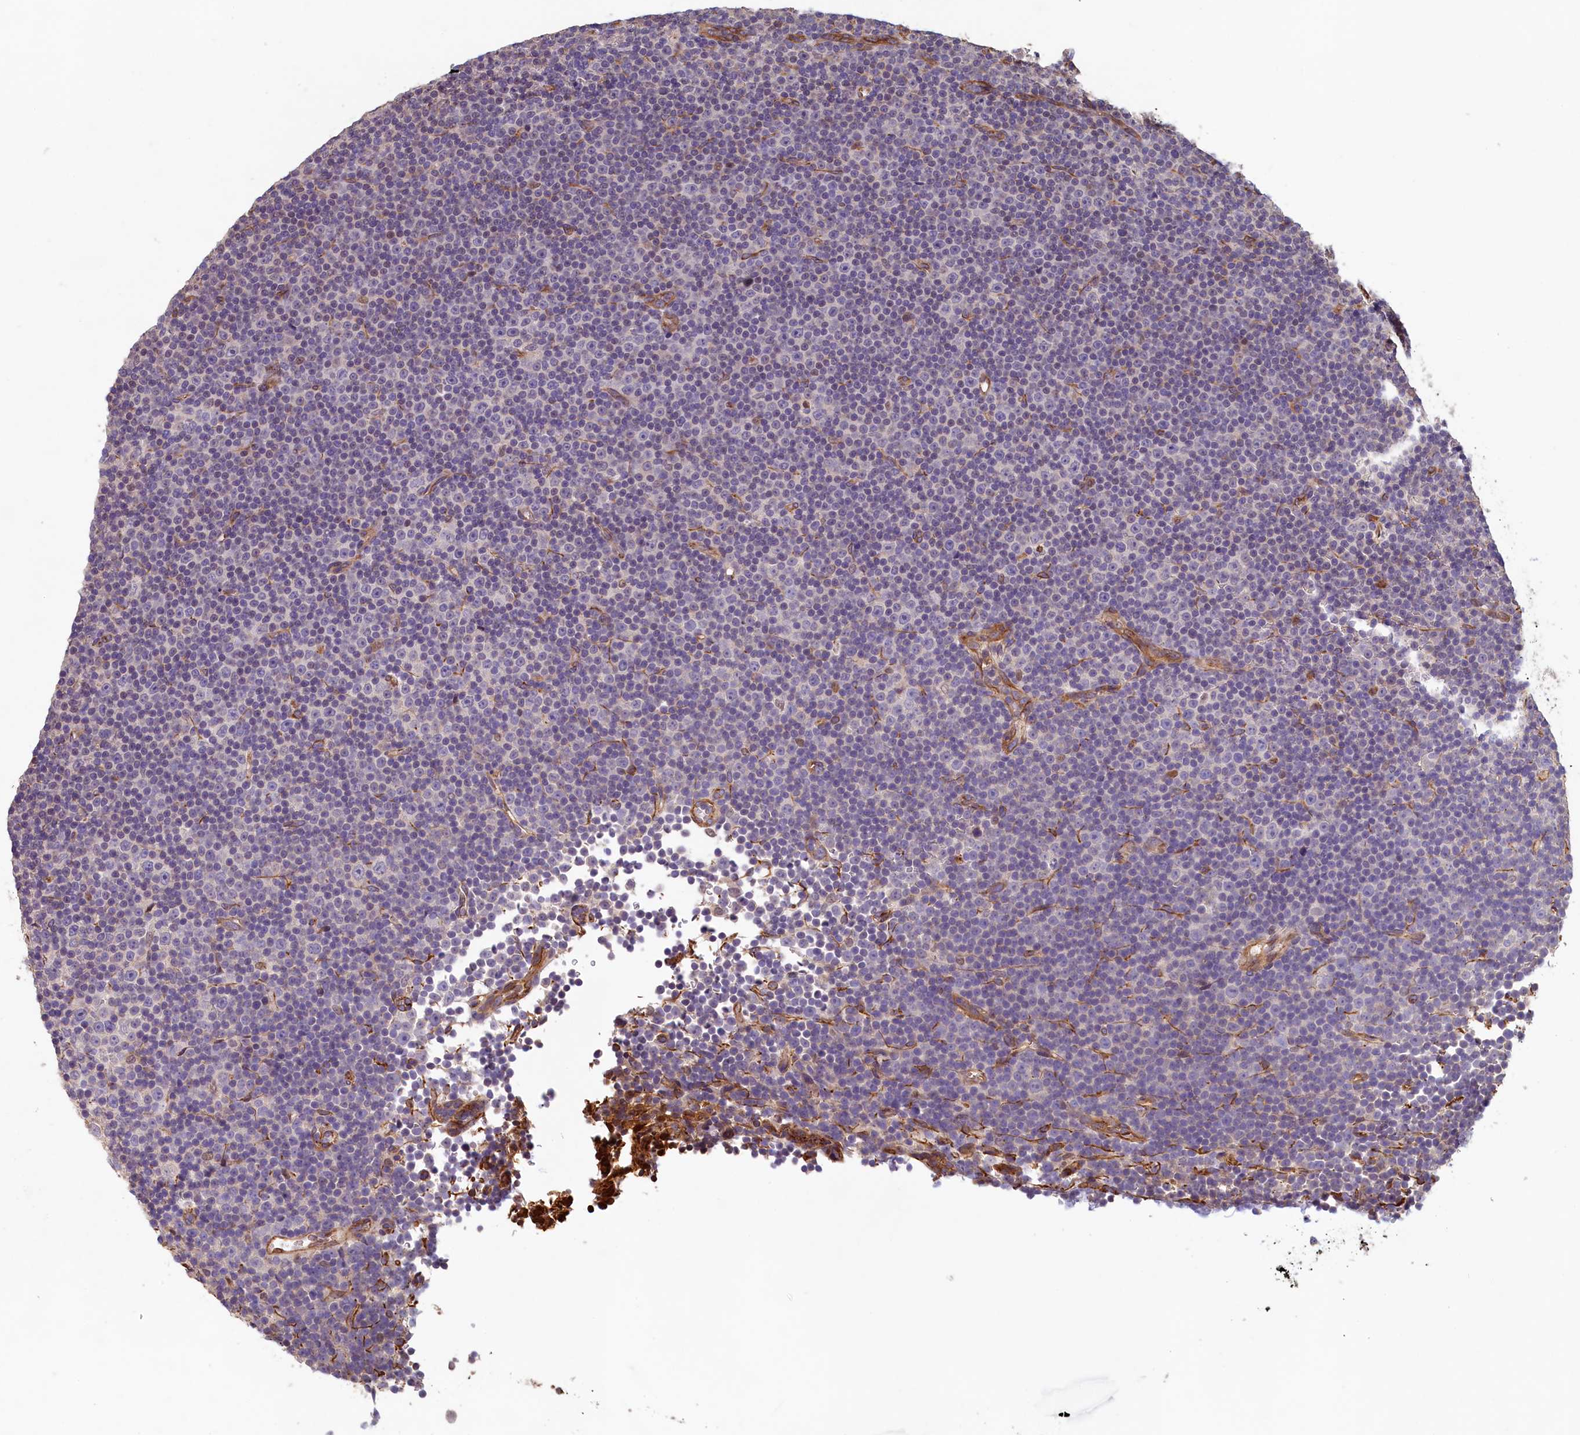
{"staining": {"intensity": "negative", "quantity": "none", "location": "none"}, "tissue": "lymphoma", "cell_type": "Tumor cells", "image_type": "cancer", "snomed": [{"axis": "morphology", "description": "Malignant lymphoma, non-Hodgkin's type, Low grade"}, {"axis": "topography", "description": "Lymph node"}], "caption": "Immunohistochemistry image of human lymphoma stained for a protein (brown), which demonstrates no staining in tumor cells.", "gene": "ACSBG1", "patient": {"sex": "female", "age": 67}}